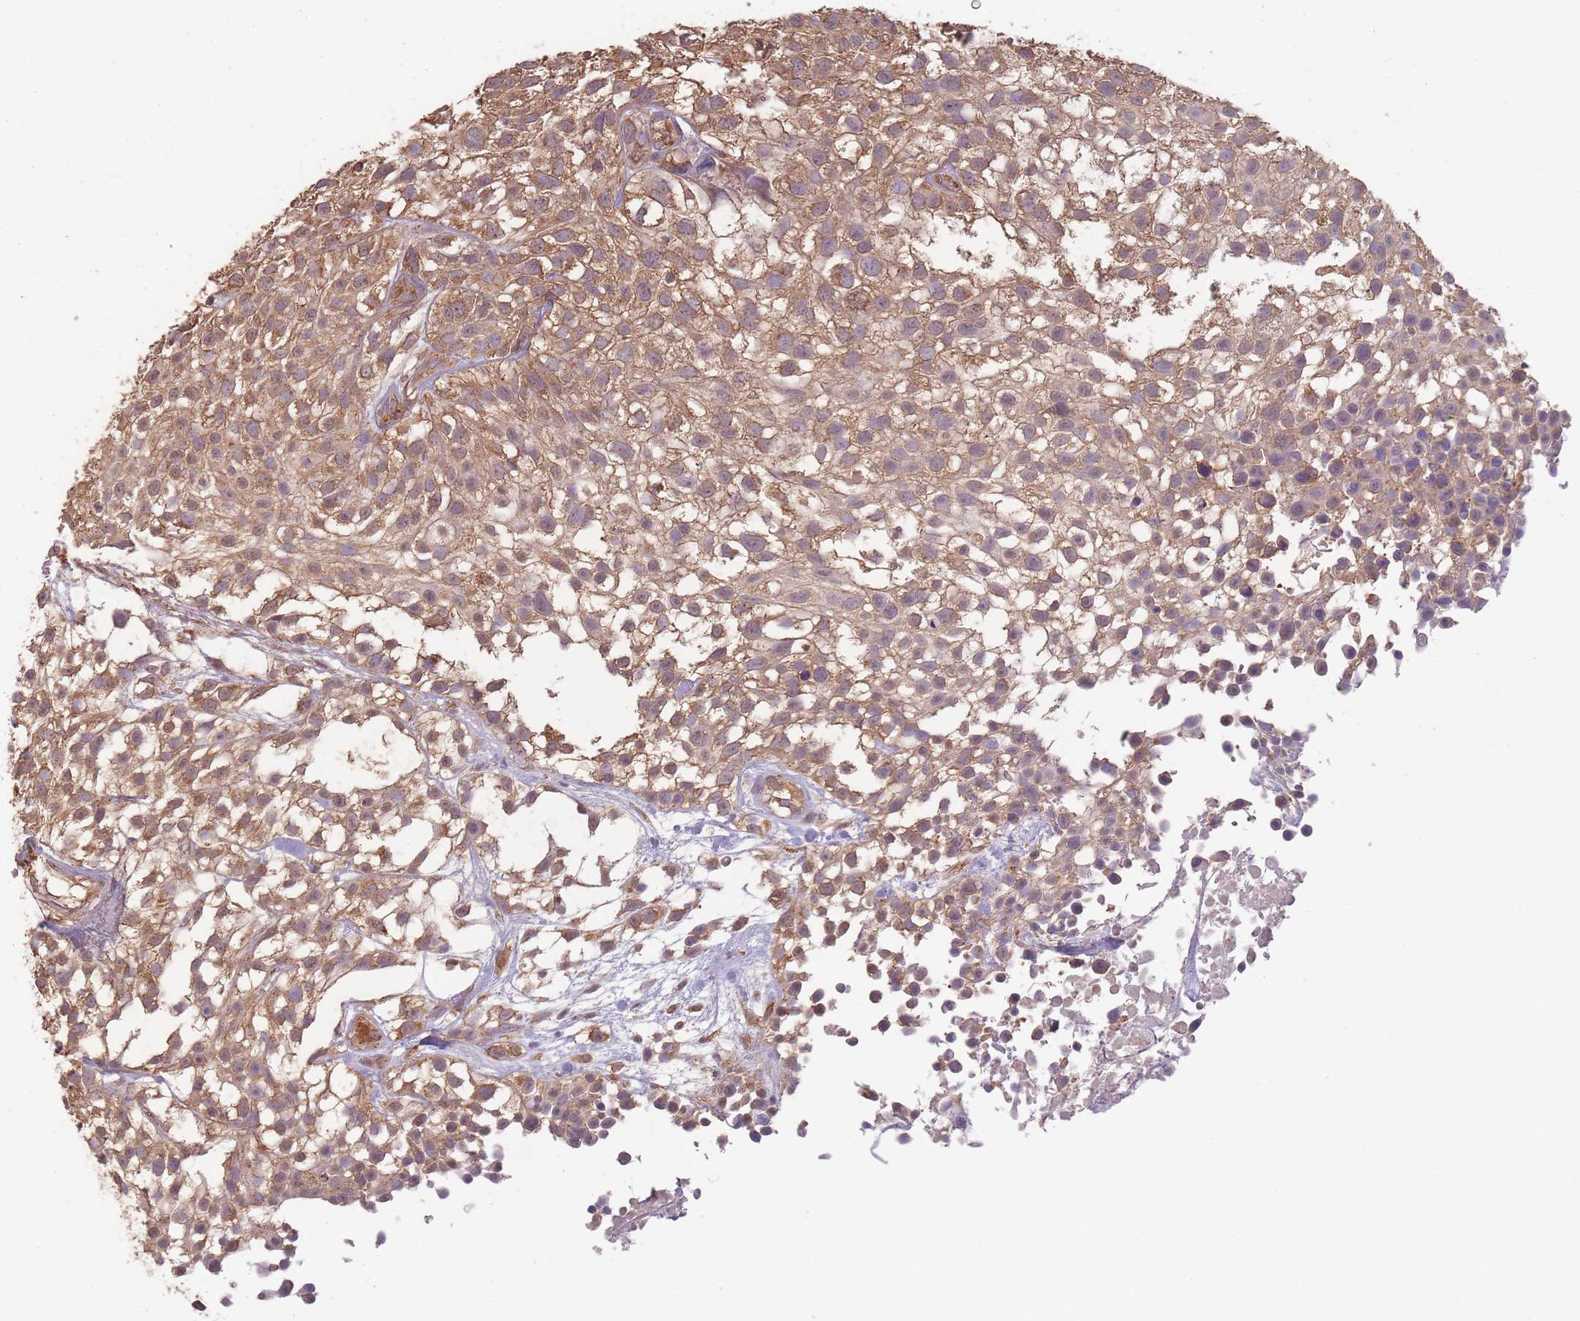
{"staining": {"intensity": "moderate", "quantity": ">75%", "location": "cytoplasmic/membranous"}, "tissue": "urothelial cancer", "cell_type": "Tumor cells", "image_type": "cancer", "snomed": [{"axis": "morphology", "description": "Urothelial carcinoma, High grade"}, {"axis": "topography", "description": "Urinary bladder"}], "caption": "IHC histopathology image of neoplastic tissue: human high-grade urothelial carcinoma stained using immunohistochemistry reveals medium levels of moderate protein expression localized specifically in the cytoplasmic/membranous of tumor cells, appearing as a cytoplasmic/membranous brown color.", "gene": "SANBR", "patient": {"sex": "male", "age": 56}}